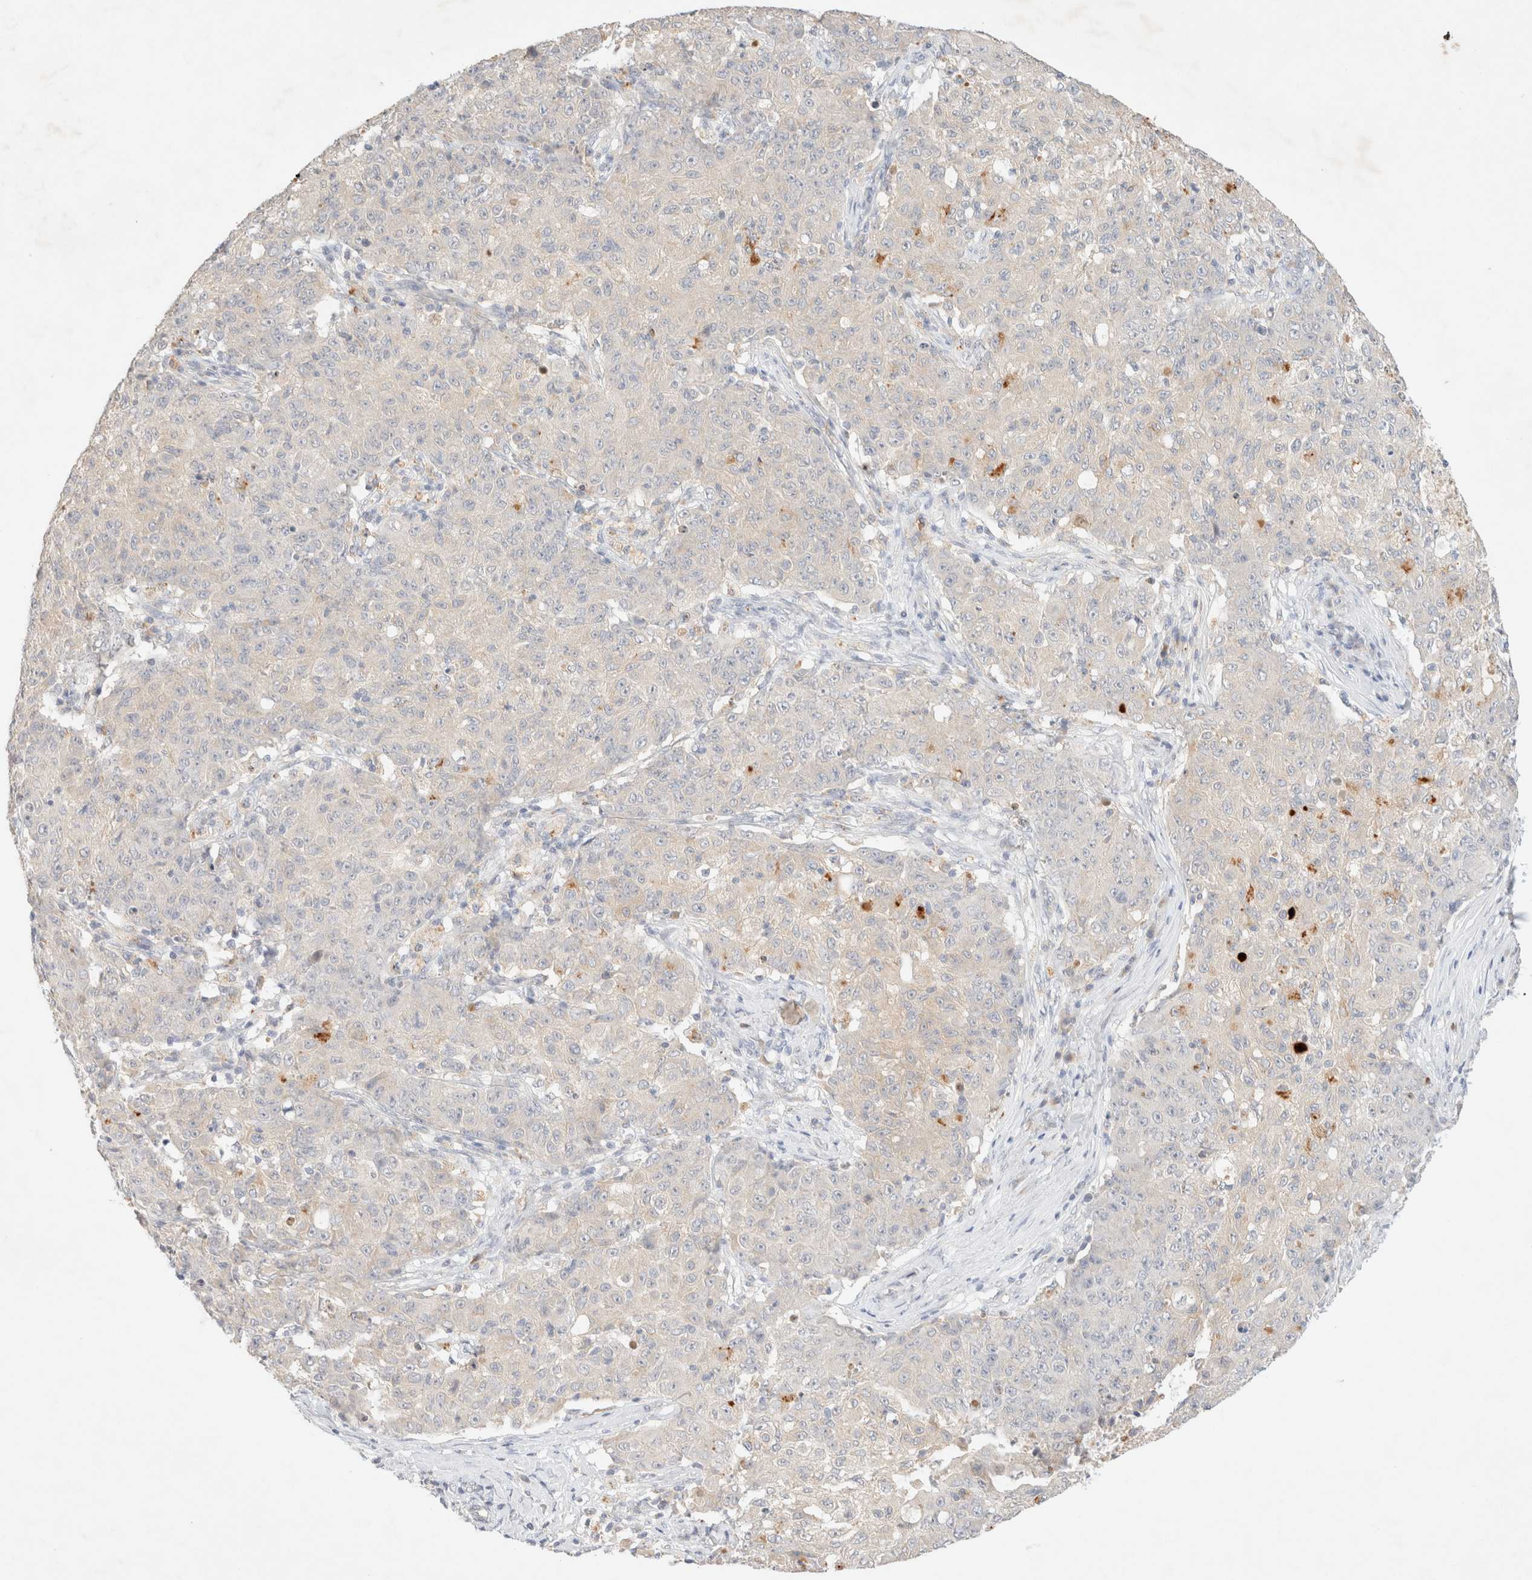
{"staining": {"intensity": "negative", "quantity": "none", "location": "none"}, "tissue": "ovarian cancer", "cell_type": "Tumor cells", "image_type": "cancer", "snomed": [{"axis": "morphology", "description": "Carcinoma, endometroid"}, {"axis": "topography", "description": "Ovary"}], "caption": "Ovarian cancer (endometroid carcinoma) was stained to show a protein in brown. There is no significant staining in tumor cells. The staining is performed using DAB (3,3'-diaminobenzidine) brown chromogen with nuclei counter-stained in using hematoxylin.", "gene": "SNTB1", "patient": {"sex": "female", "age": 42}}